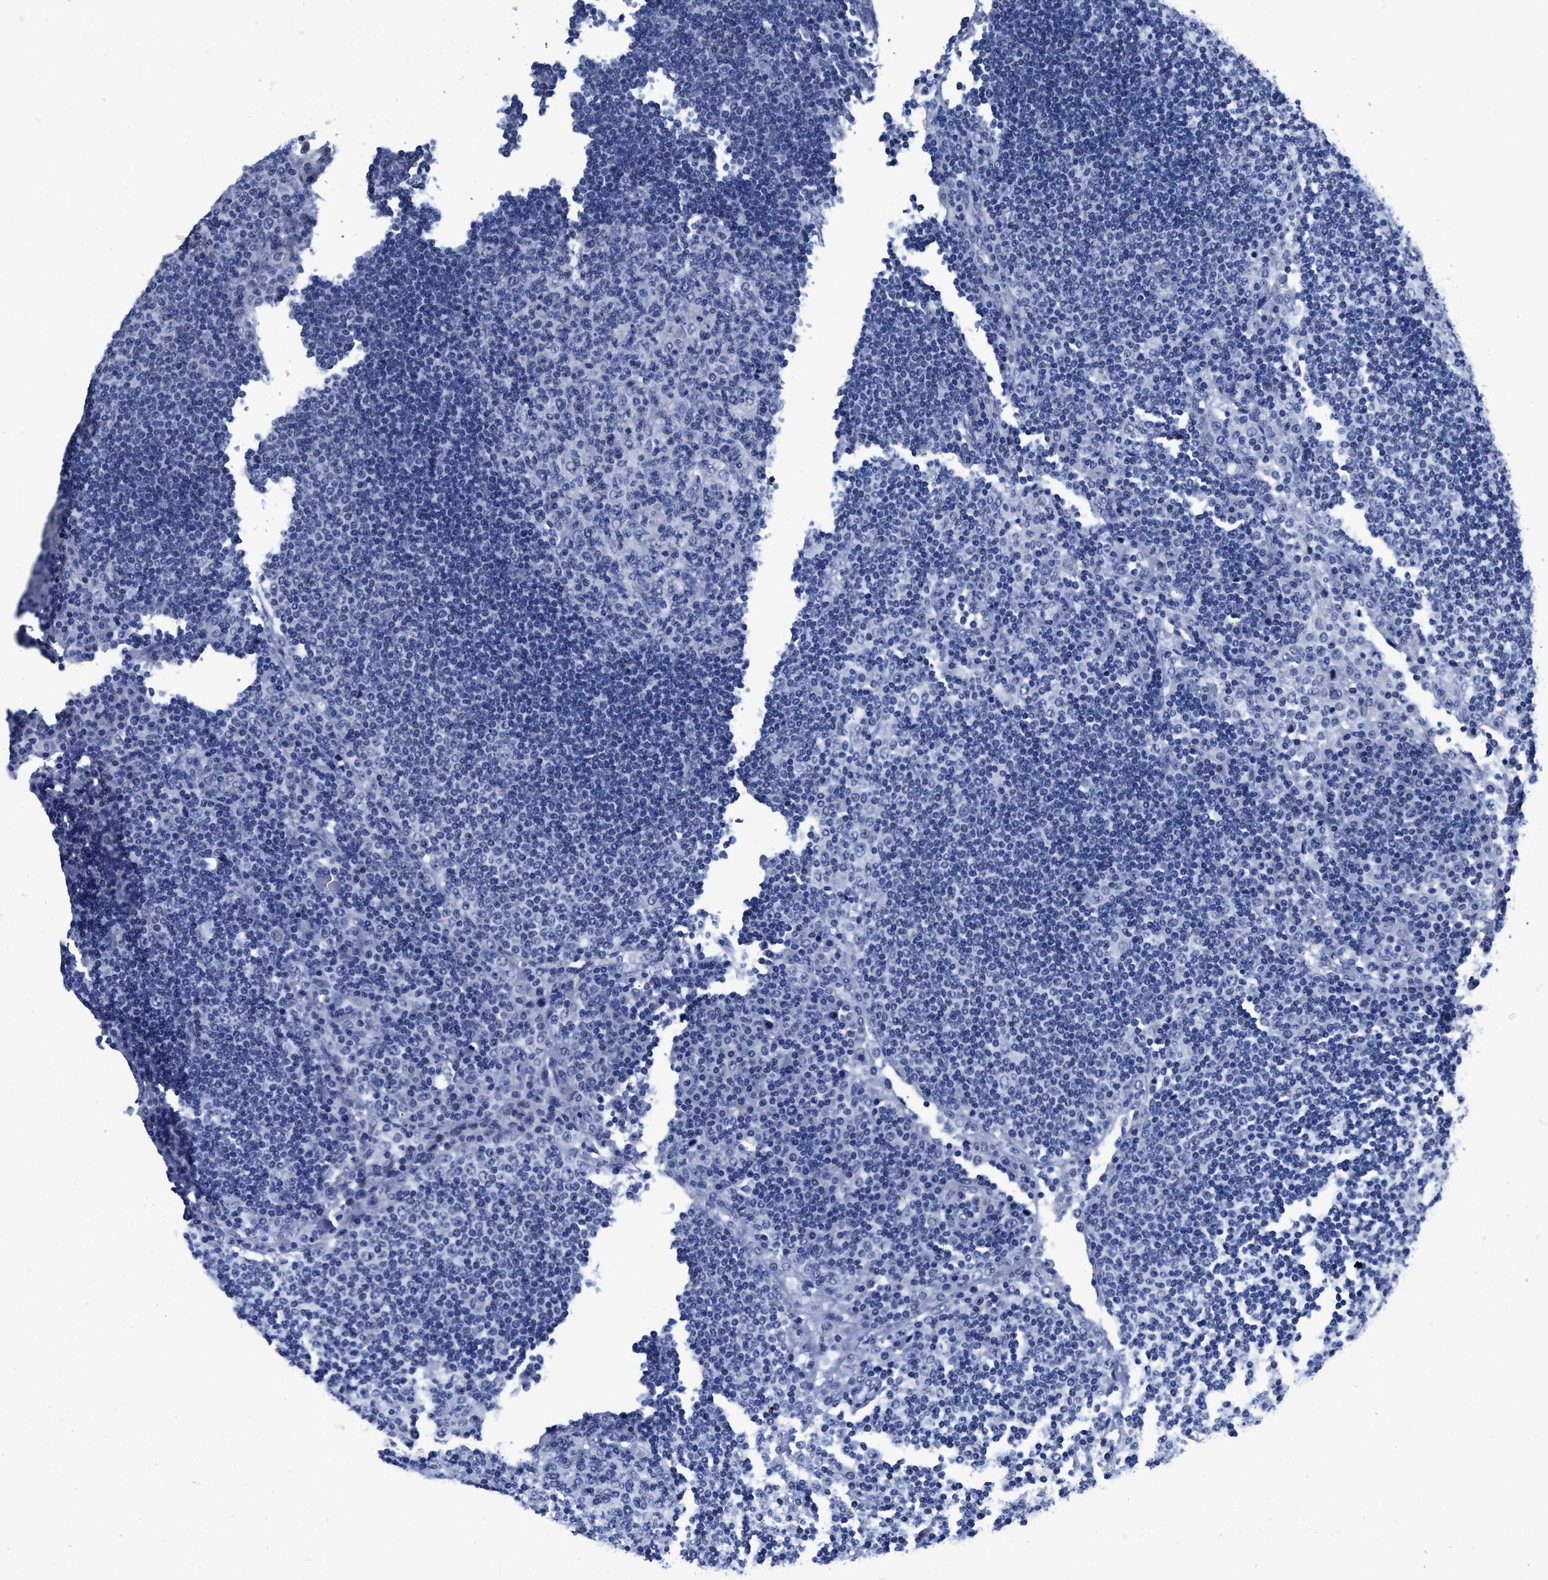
{"staining": {"intensity": "negative", "quantity": "none", "location": "none"}, "tissue": "lymph node", "cell_type": "Germinal center cells", "image_type": "normal", "snomed": [{"axis": "morphology", "description": "Normal tissue, NOS"}, {"axis": "topography", "description": "Lymph node"}], "caption": "Immunohistochemistry photomicrograph of unremarkable lymph node stained for a protein (brown), which demonstrates no staining in germinal center cells. The staining was performed using DAB to visualize the protein expression in brown, while the nuclei were stained in blue with hematoxylin (Magnification: 20x).", "gene": "HOOK1", "patient": {"sex": "female", "age": 53}}